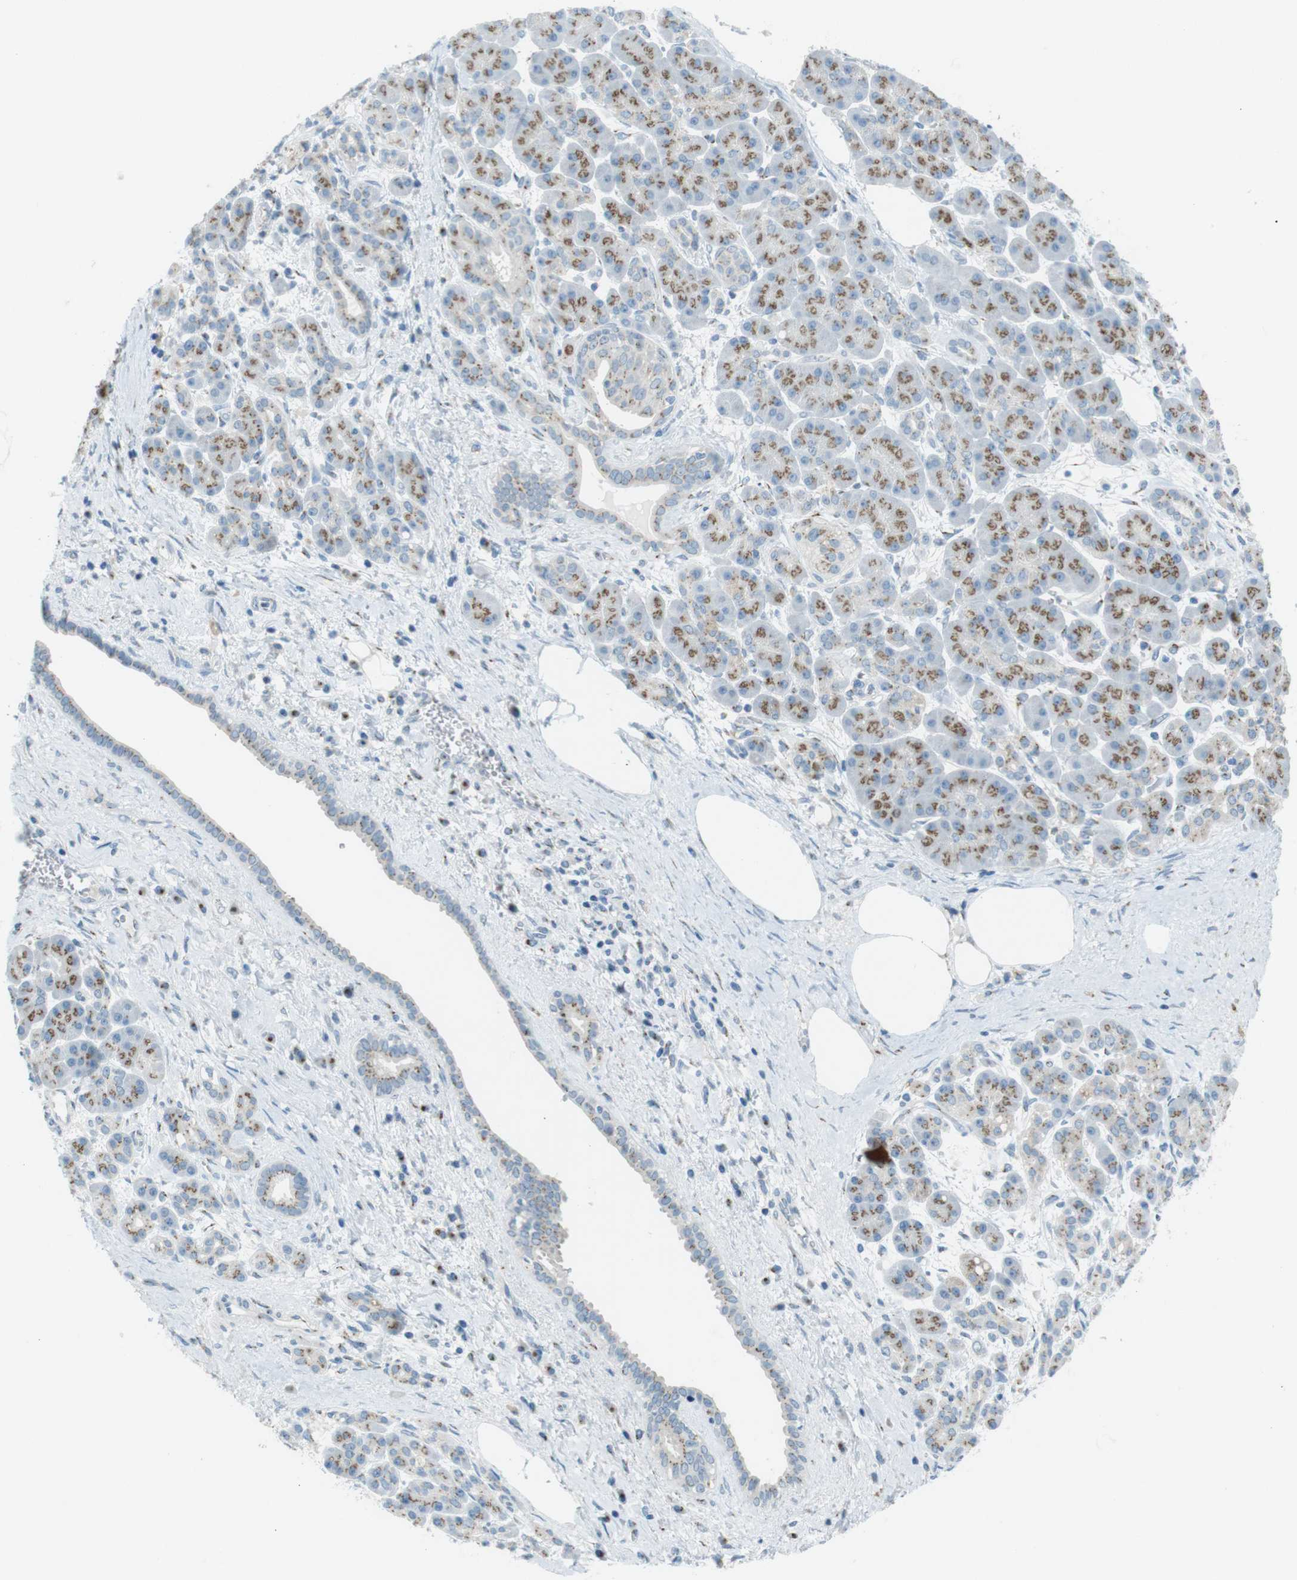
{"staining": {"intensity": "moderate", "quantity": "25%-75%", "location": "cytoplasmic/membranous"}, "tissue": "pancreatic cancer", "cell_type": "Tumor cells", "image_type": "cancer", "snomed": [{"axis": "morphology", "description": "Adenocarcinoma, NOS"}, {"axis": "topography", "description": "Pancreas"}], "caption": "IHC micrograph of neoplastic tissue: human pancreatic cancer stained using immunohistochemistry demonstrates medium levels of moderate protein expression localized specifically in the cytoplasmic/membranous of tumor cells, appearing as a cytoplasmic/membranous brown color.", "gene": "TXNDC15", "patient": {"sex": "female", "age": 70}}